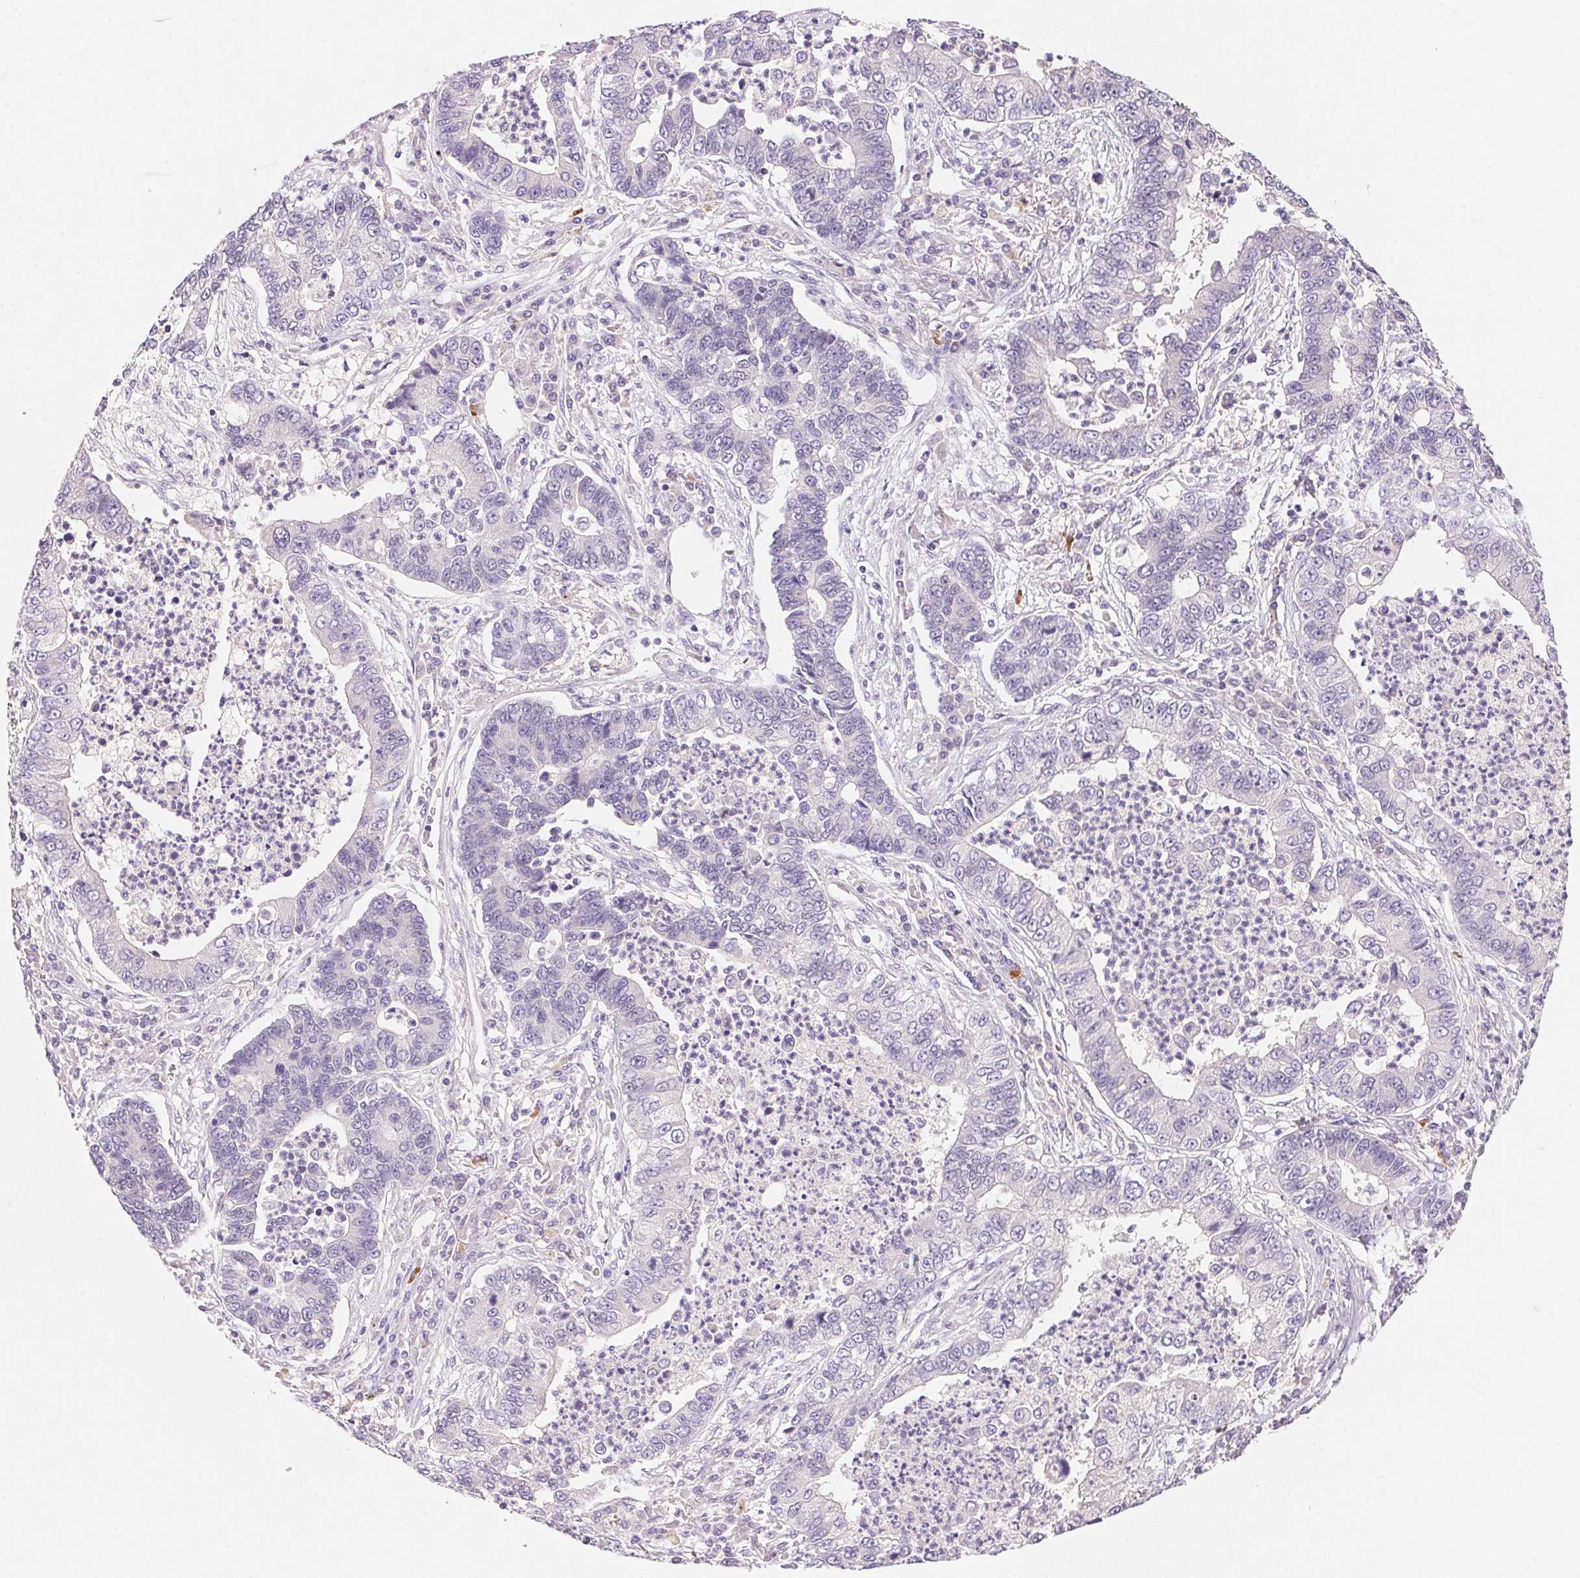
{"staining": {"intensity": "negative", "quantity": "none", "location": "none"}, "tissue": "lung cancer", "cell_type": "Tumor cells", "image_type": "cancer", "snomed": [{"axis": "morphology", "description": "Adenocarcinoma, NOS"}, {"axis": "topography", "description": "Lung"}], "caption": "Adenocarcinoma (lung) was stained to show a protein in brown. There is no significant staining in tumor cells.", "gene": "MCOLN3", "patient": {"sex": "female", "age": 57}}